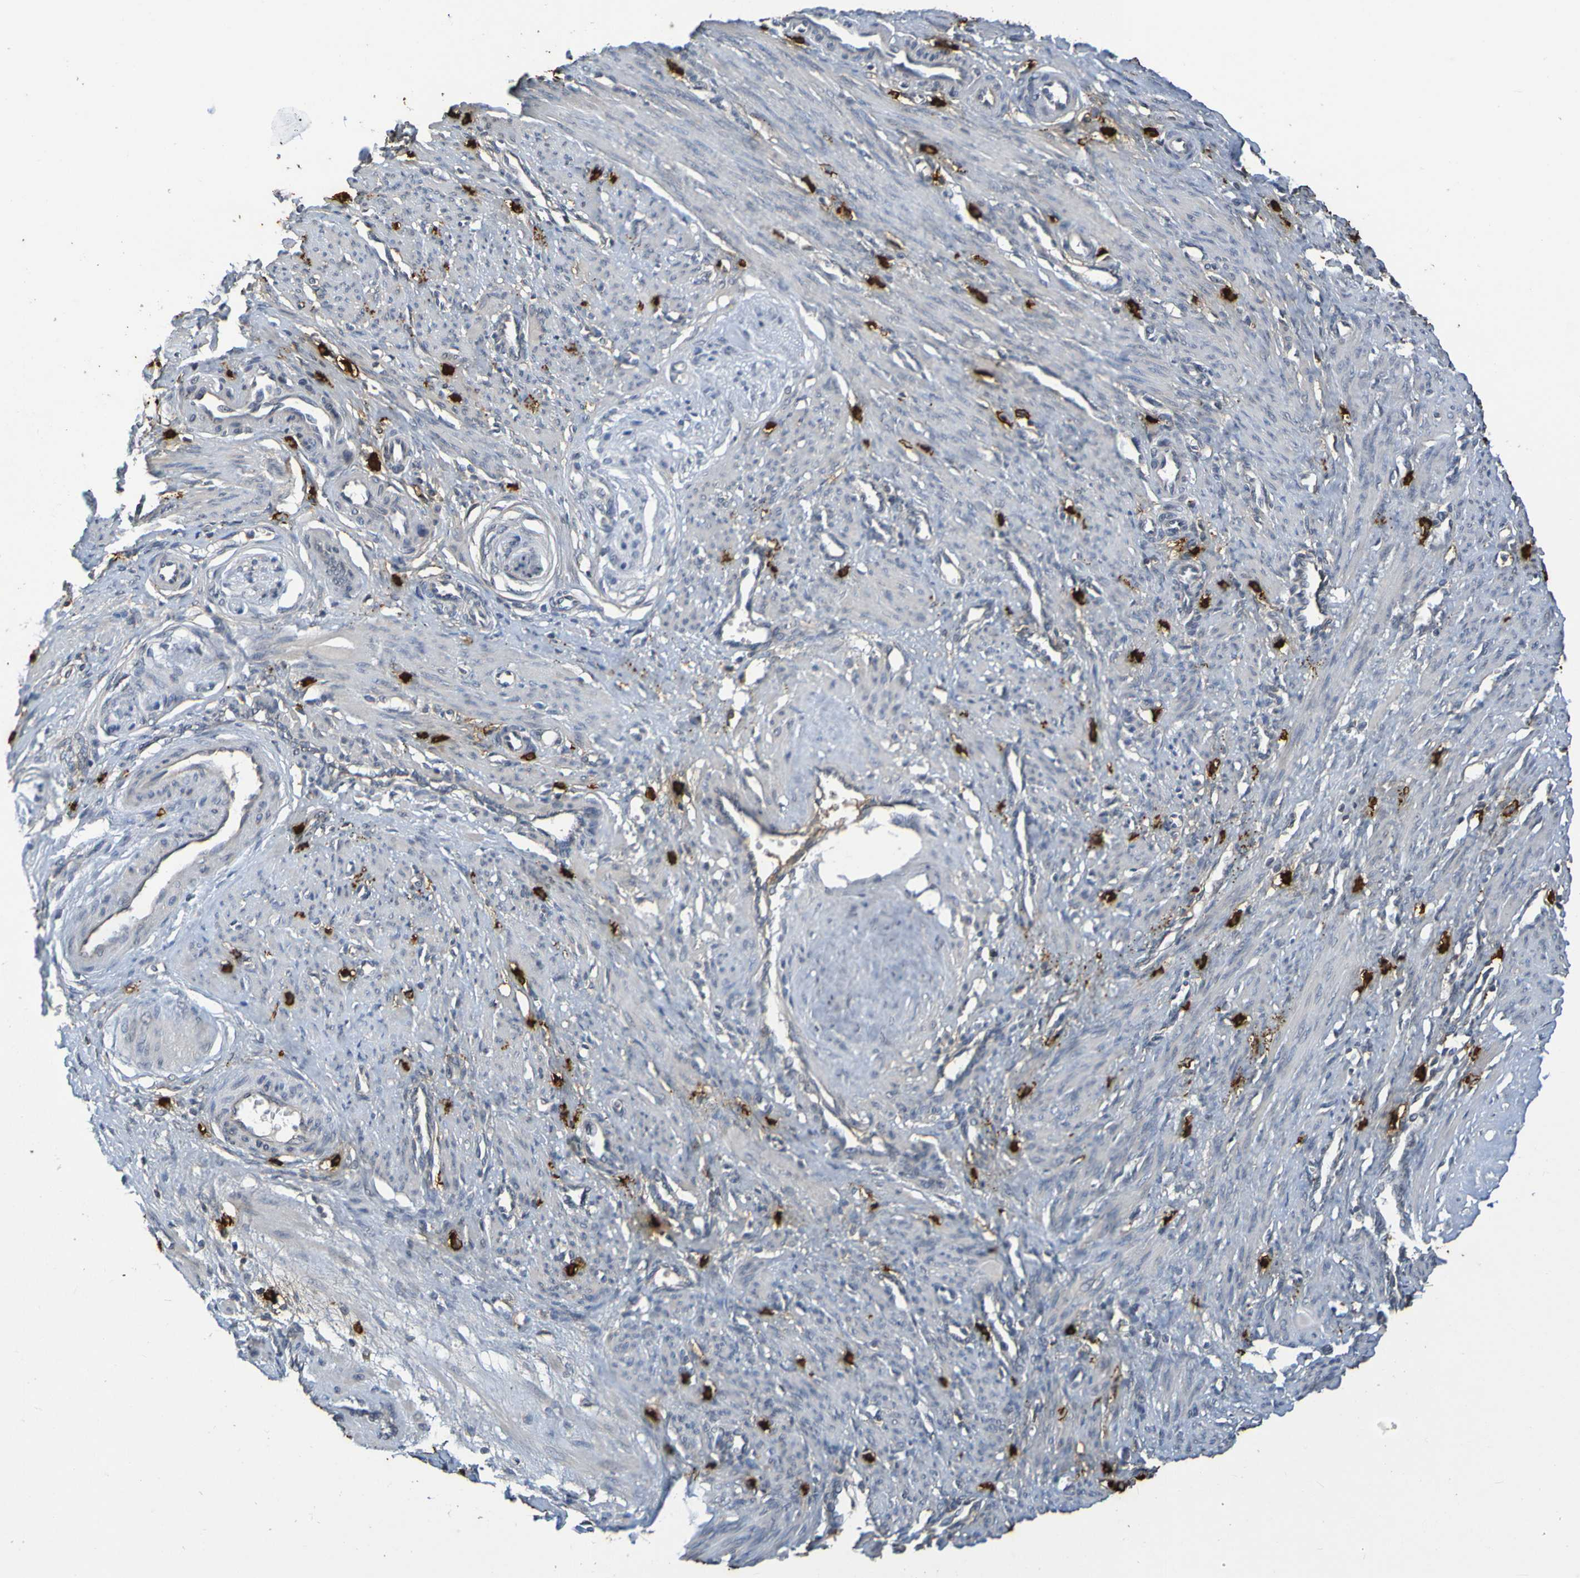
{"staining": {"intensity": "negative", "quantity": "none", "location": "none"}, "tissue": "smooth muscle", "cell_type": "Smooth muscle cells", "image_type": "normal", "snomed": [{"axis": "morphology", "description": "Normal tissue, NOS"}, {"axis": "topography", "description": "Endometrium"}], "caption": "High magnification brightfield microscopy of normal smooth muscle stained with DAB (3,3'-diaminobenzidine) (brown) and counterstained with hematoxylin (blue): smooth muscle cells show no significant expression. Brightfield microscopy of immunohistochemistry (IHC) stained with DAB (brown) and hematoxylin (blue), captured at high magnification.", "gene": "C3AR1", "patient": {"sex": "female", "age": 33}}